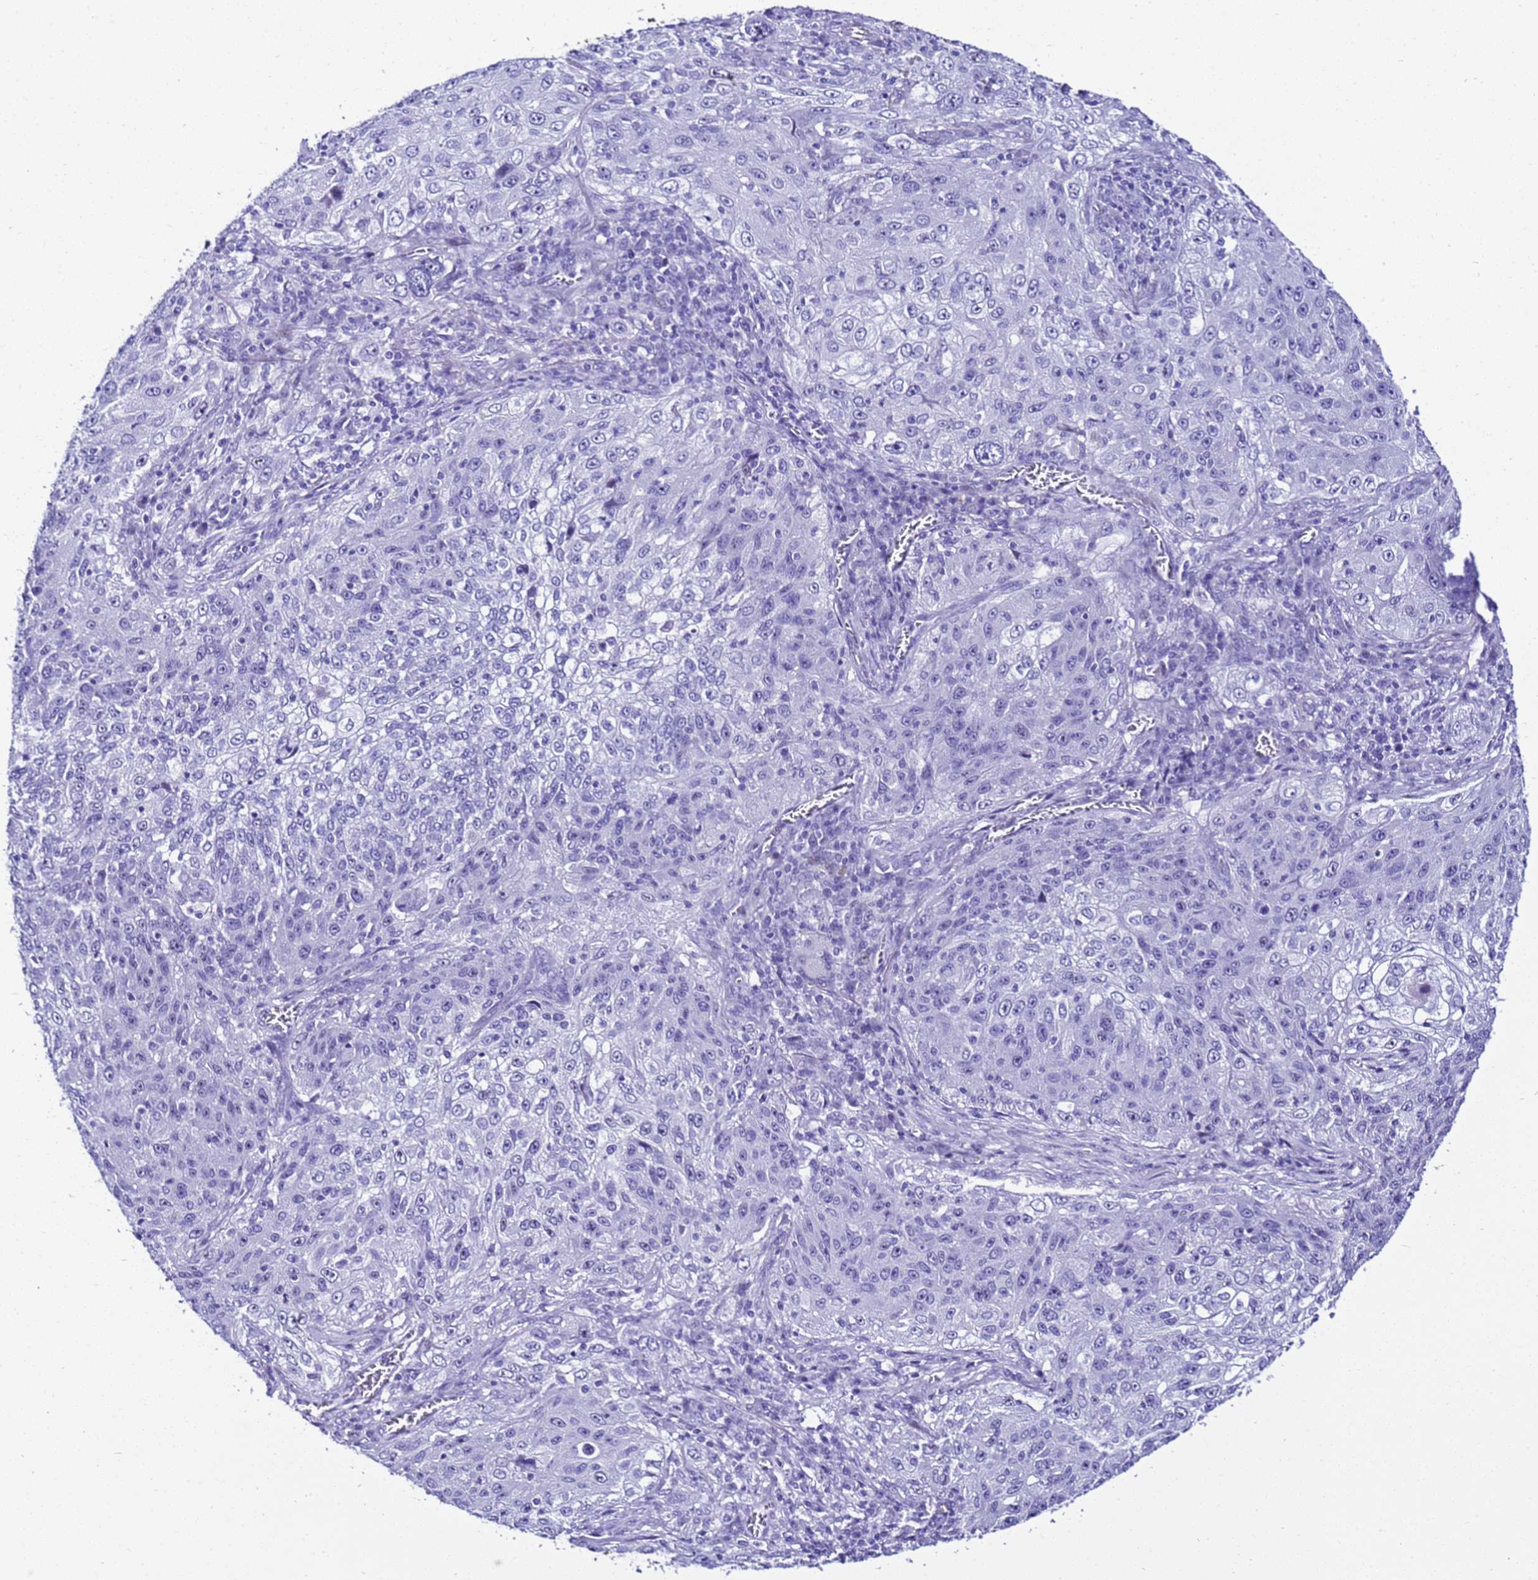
{"staining": {"intensity": "negative", "quantity": "none", "location": "none"}, "tissue": "lung cancer", "cell_type": "Tumor cells", "image_type": "cancer", "snomed": [{"axis": "morphology", "description": "Squamous cell carcinoma, NOS"}, {"axis": "topography", "description": "Lung"}], "caption": "This is an immunohistochemistry (IHC) image of squamous cell carcinoma (lung). There is no staining in tumor cells.", "gene": "ZNF417", "patient": {"sex": "female", "age": 69}}